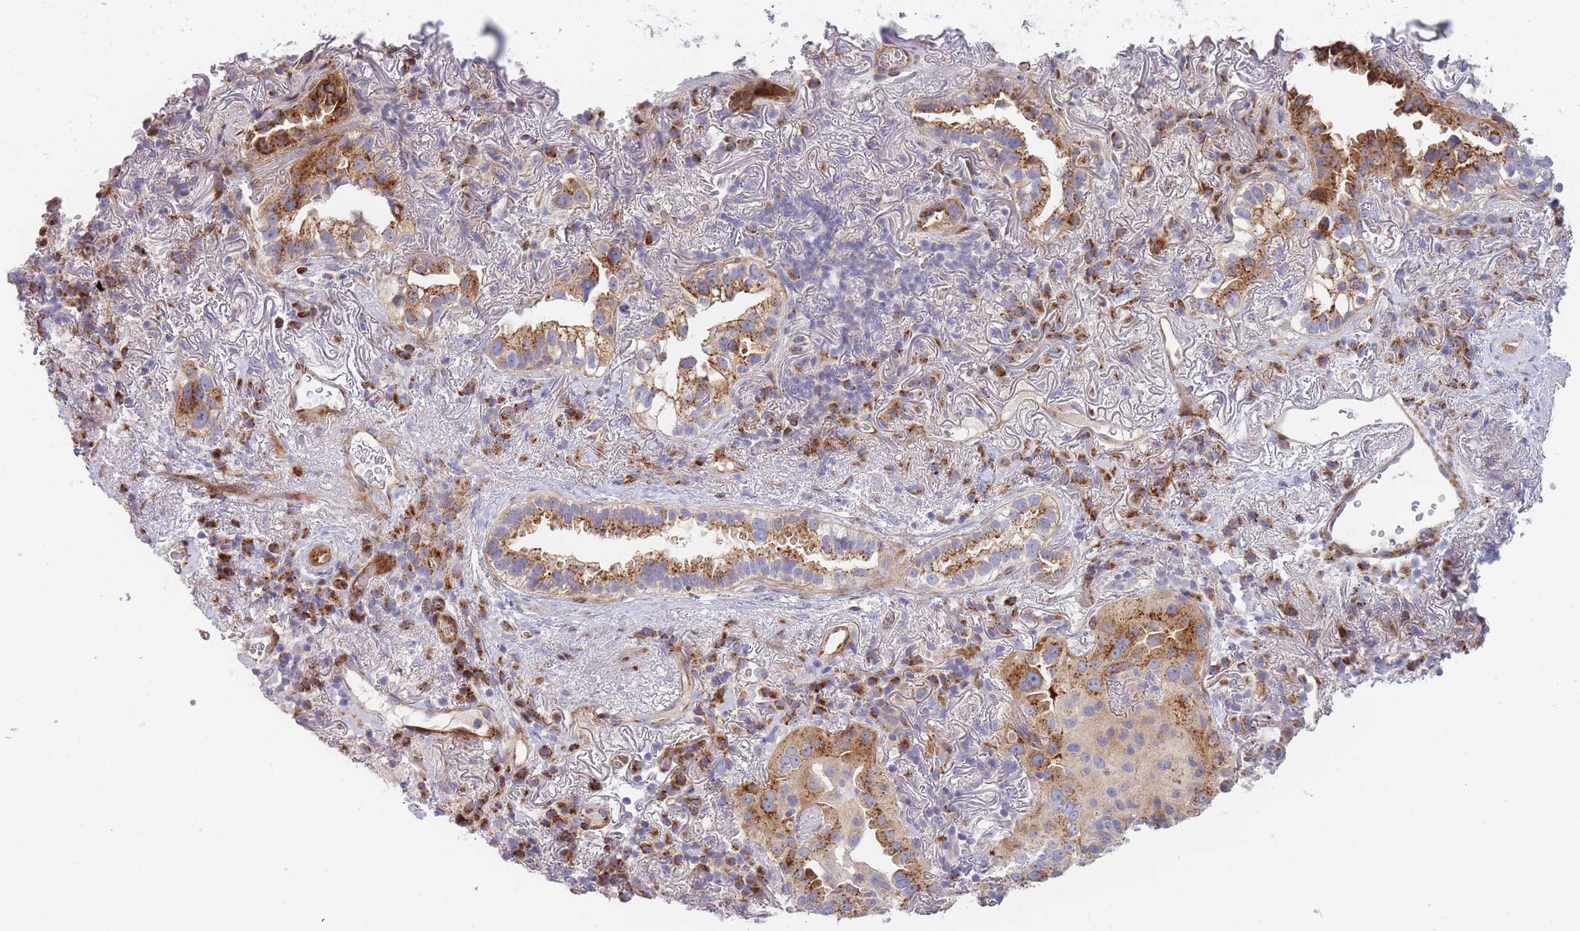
{"staining": {"intensity": "strong", "quantity": ">75%", "location": "cytoplasmic/membranous"}, "tissue": "lung cancer", "cell_type": "Tumor cells", "image_type": "cancer", "snomed": [{"axis": "morphology", "description": "Adenocarcinoma, NOS"}, {"axis": "topography", "description": "Lung"}], "caption": "Tumor cells demonstrate high levels of strong cytoplasmic/membranous expression in about >75% of cells in human lung adenocarcinoma. The protein of interest is stained brown, and the nuclei are stained in blue (DAB (3,3'-diaminobenzidine) IHC with brightfield microscopy, high magnification).", "gene": "ATP5MC2", "patient": {"sex": "female", "age": 69}}